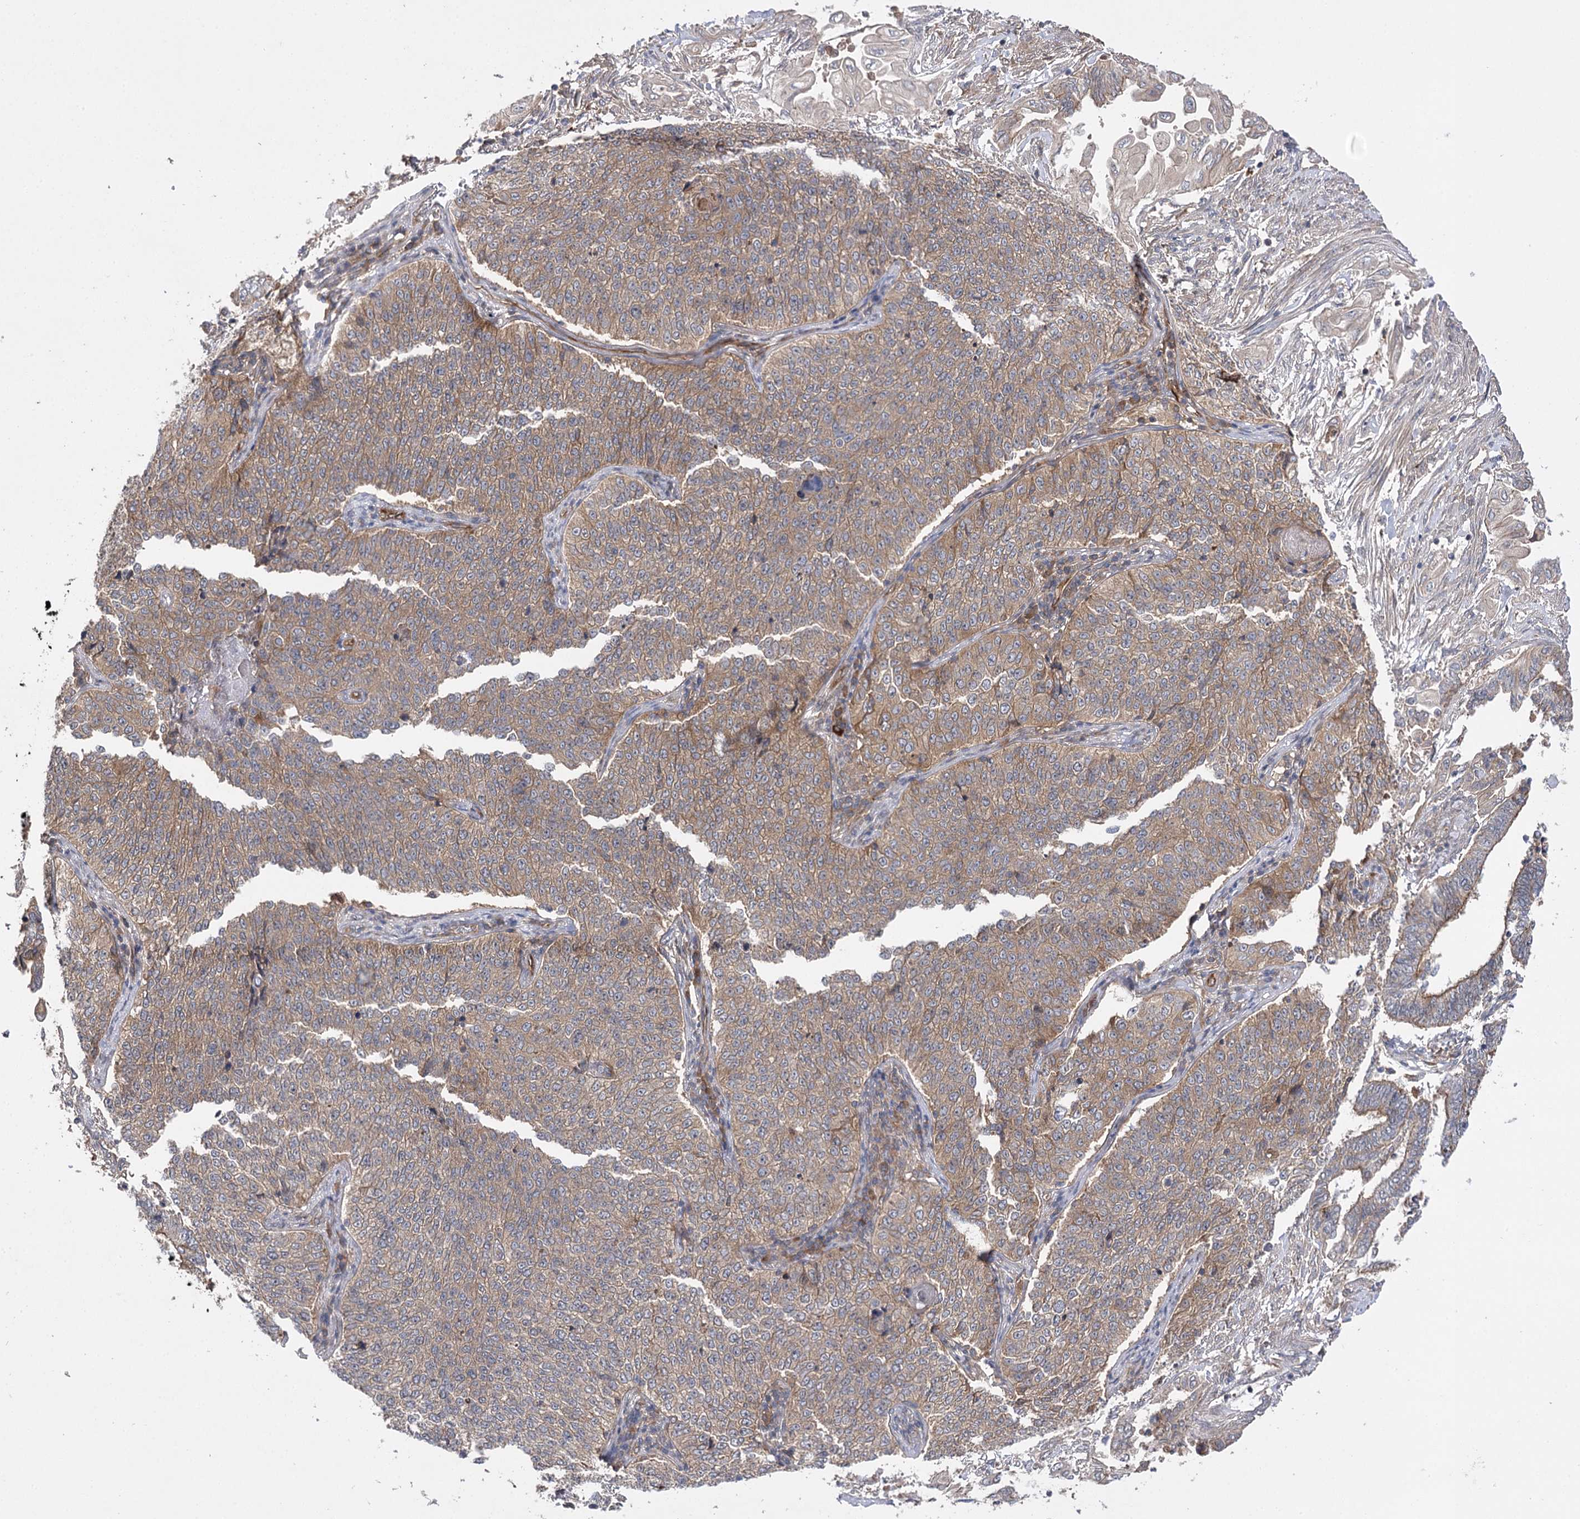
{"staining": {"intensity": "moderate", "quantity": "25%-75%", "location": "cytoplasmic/membranous"}, "tissue": "cervical cancer", "cell_type": "Tumor cells", "image_type": "cancer", "snomed": [{"axis": "morphology", "description": "Squamous cell carcinoma, NOS"}, {"axis": "topography", "description": "Cervix"}], "caption": "Brown immunohistochemical staining in human cervical cancer shows moderate cytoplasmic/membranous expression in approximately 25%-75% of tumor cells. Nuclei are stained in blue.", "gene": "BCR", "patient": {"sex": "female", "age": 35}}